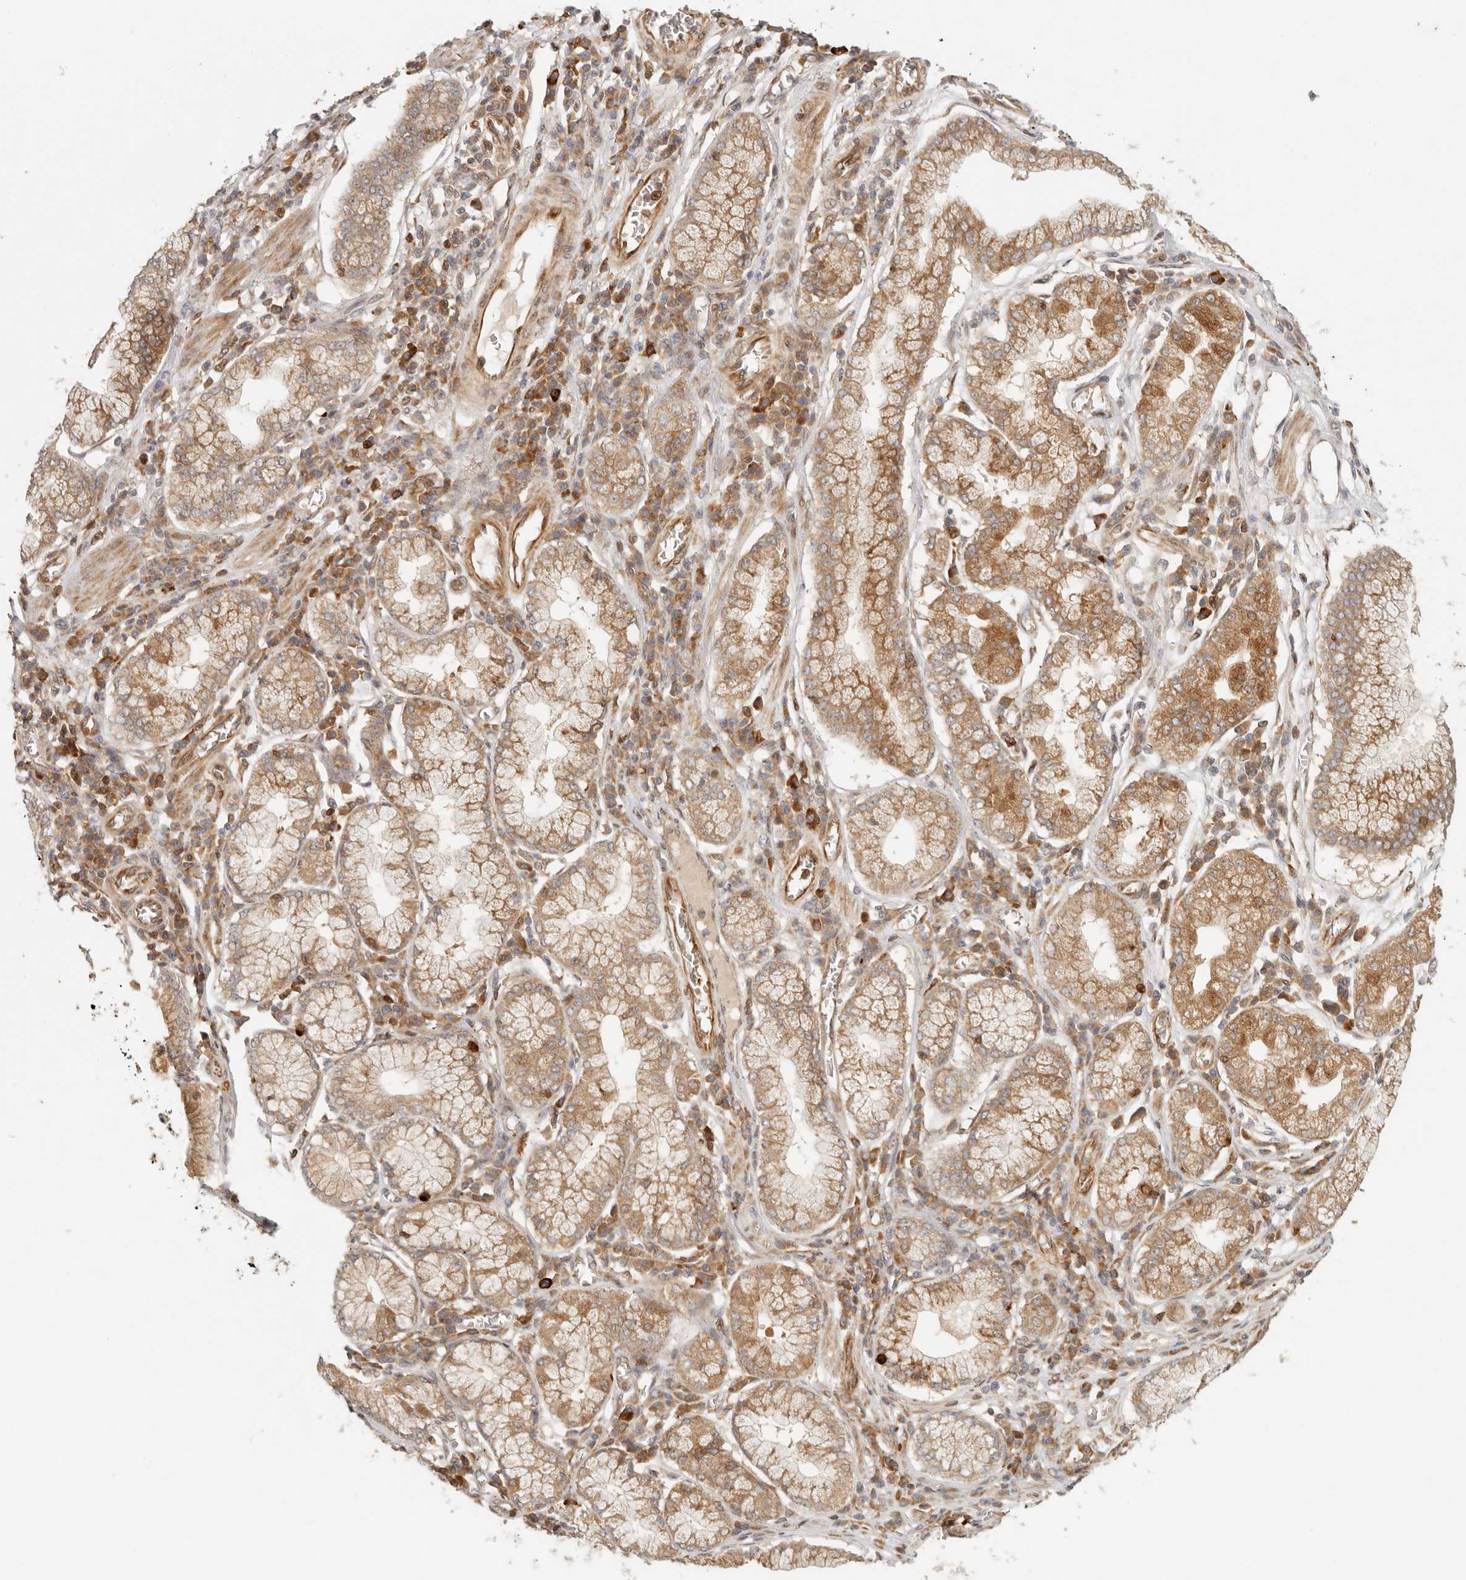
{"staining": {"intensity": "moderate", "quantity": ">75%", "location": "cytoplasmic/membranous"}, "tissue": "stomach cancer", "cell_type": "Tumor cells", "image_type": "cancer", "snomed": [{"axis": "morphology", "description": "Adenocarcinoma, NOS"}, {"axis": "topography", "description": "Stomach"}], "caption": "Protein positivity by immunohistochemistry shows moderate cytoplasmic/membranous expression in about >75% of tumor cells in stomach cancer (adenocarcinoma). Immunohistochemistry stains the protein in brown and the nuclei are stained blue.", "gene": "AHDC1", "patient": {"sex": "male", "age": 59}}